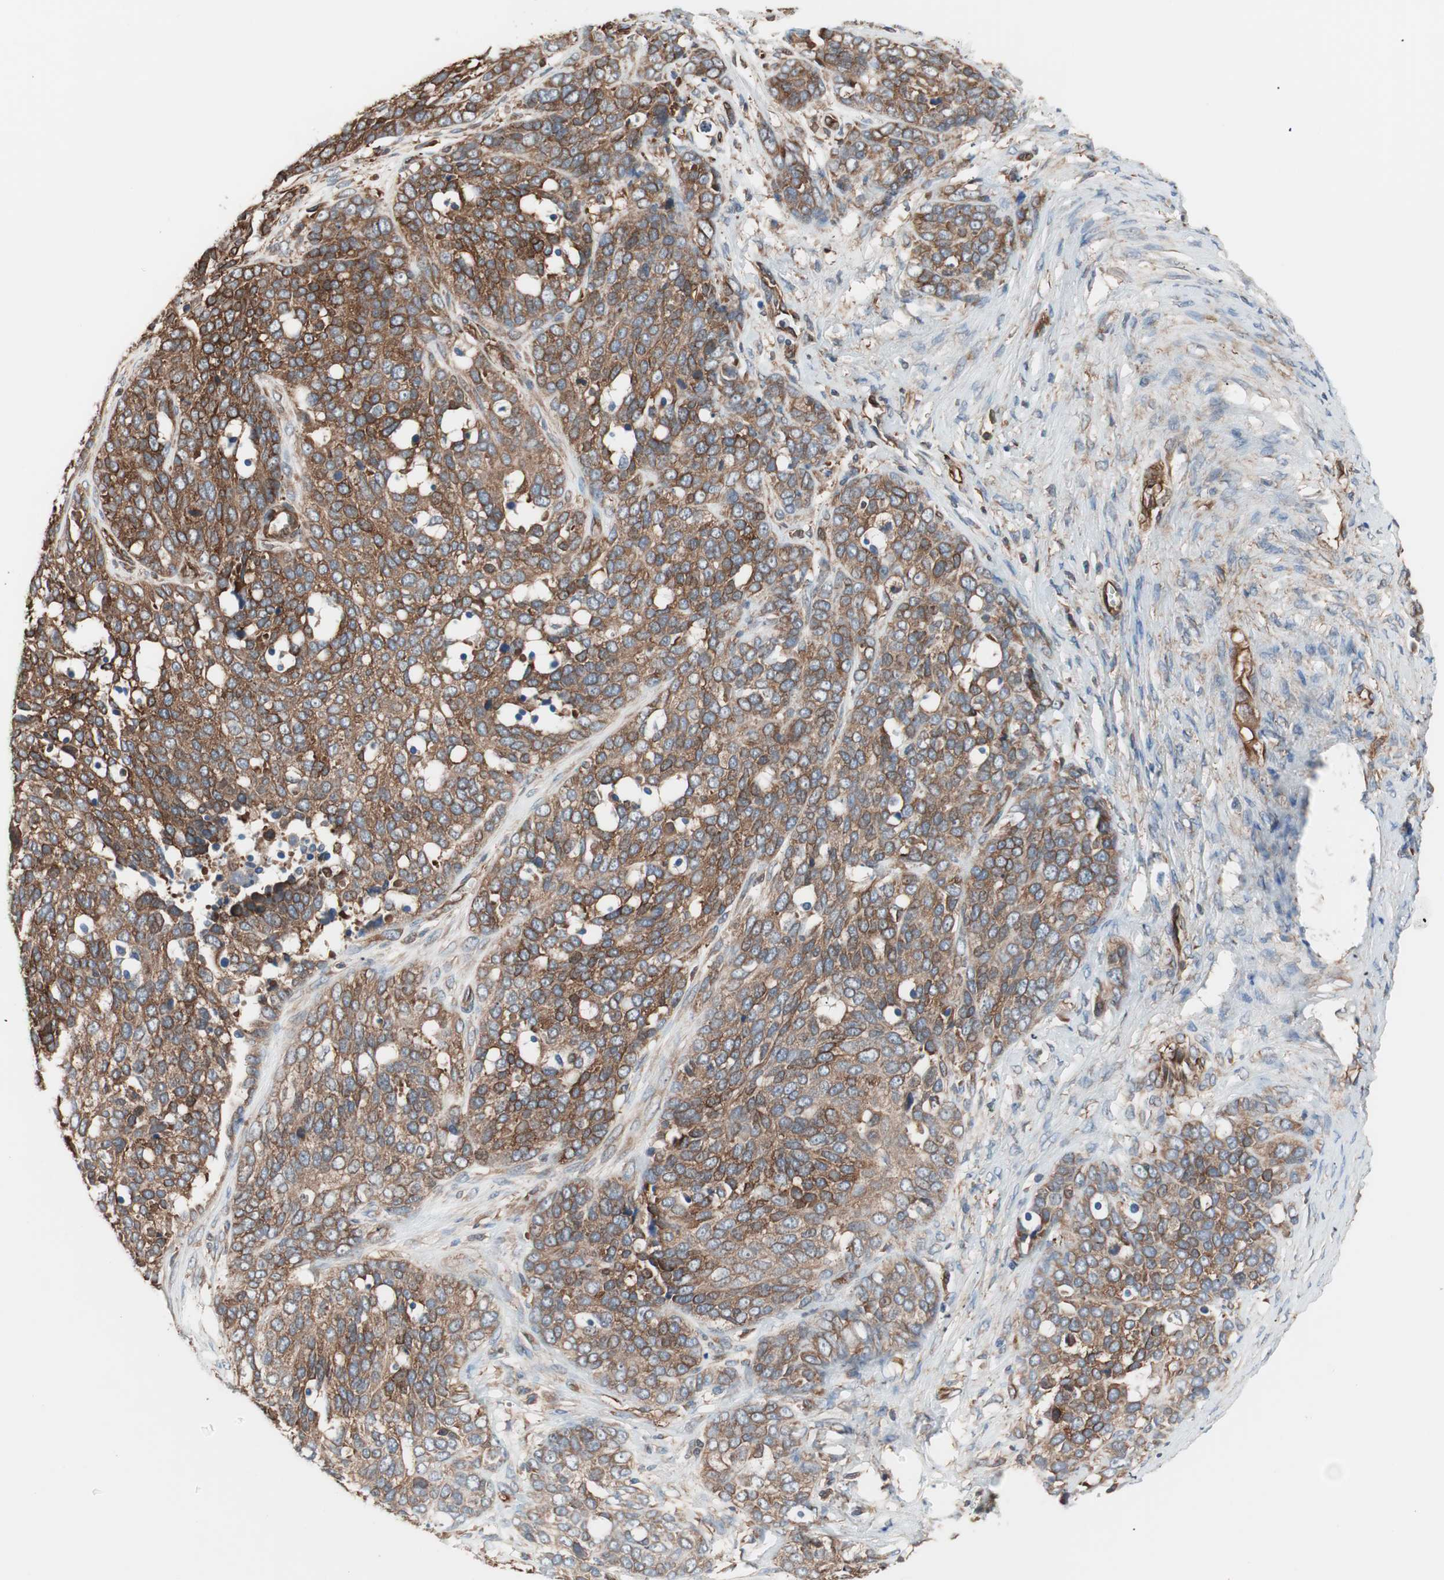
{"staining": {"intensity": "strong", "quantity": ">75%", "location": "cytoplasmic/membranous"}, "tissue": "ovarian cancer", "cell_type": "Tumor cells", "image_type": "cancer", "snomed": [{"axis": "morphology", "description": "Carcinoma, NOS"}, {"axis": "topography", "description": "Soft tissue"}, {"axis": "topography", "description": "Ovary"}], "caption": "An image of ovarian carcinoma stained for a protein reveals strong cytoplasmic/membranous brown staining in tumor cells.", "gene": "GPSM2", "patient": {"sex": "female", "age": 54}}